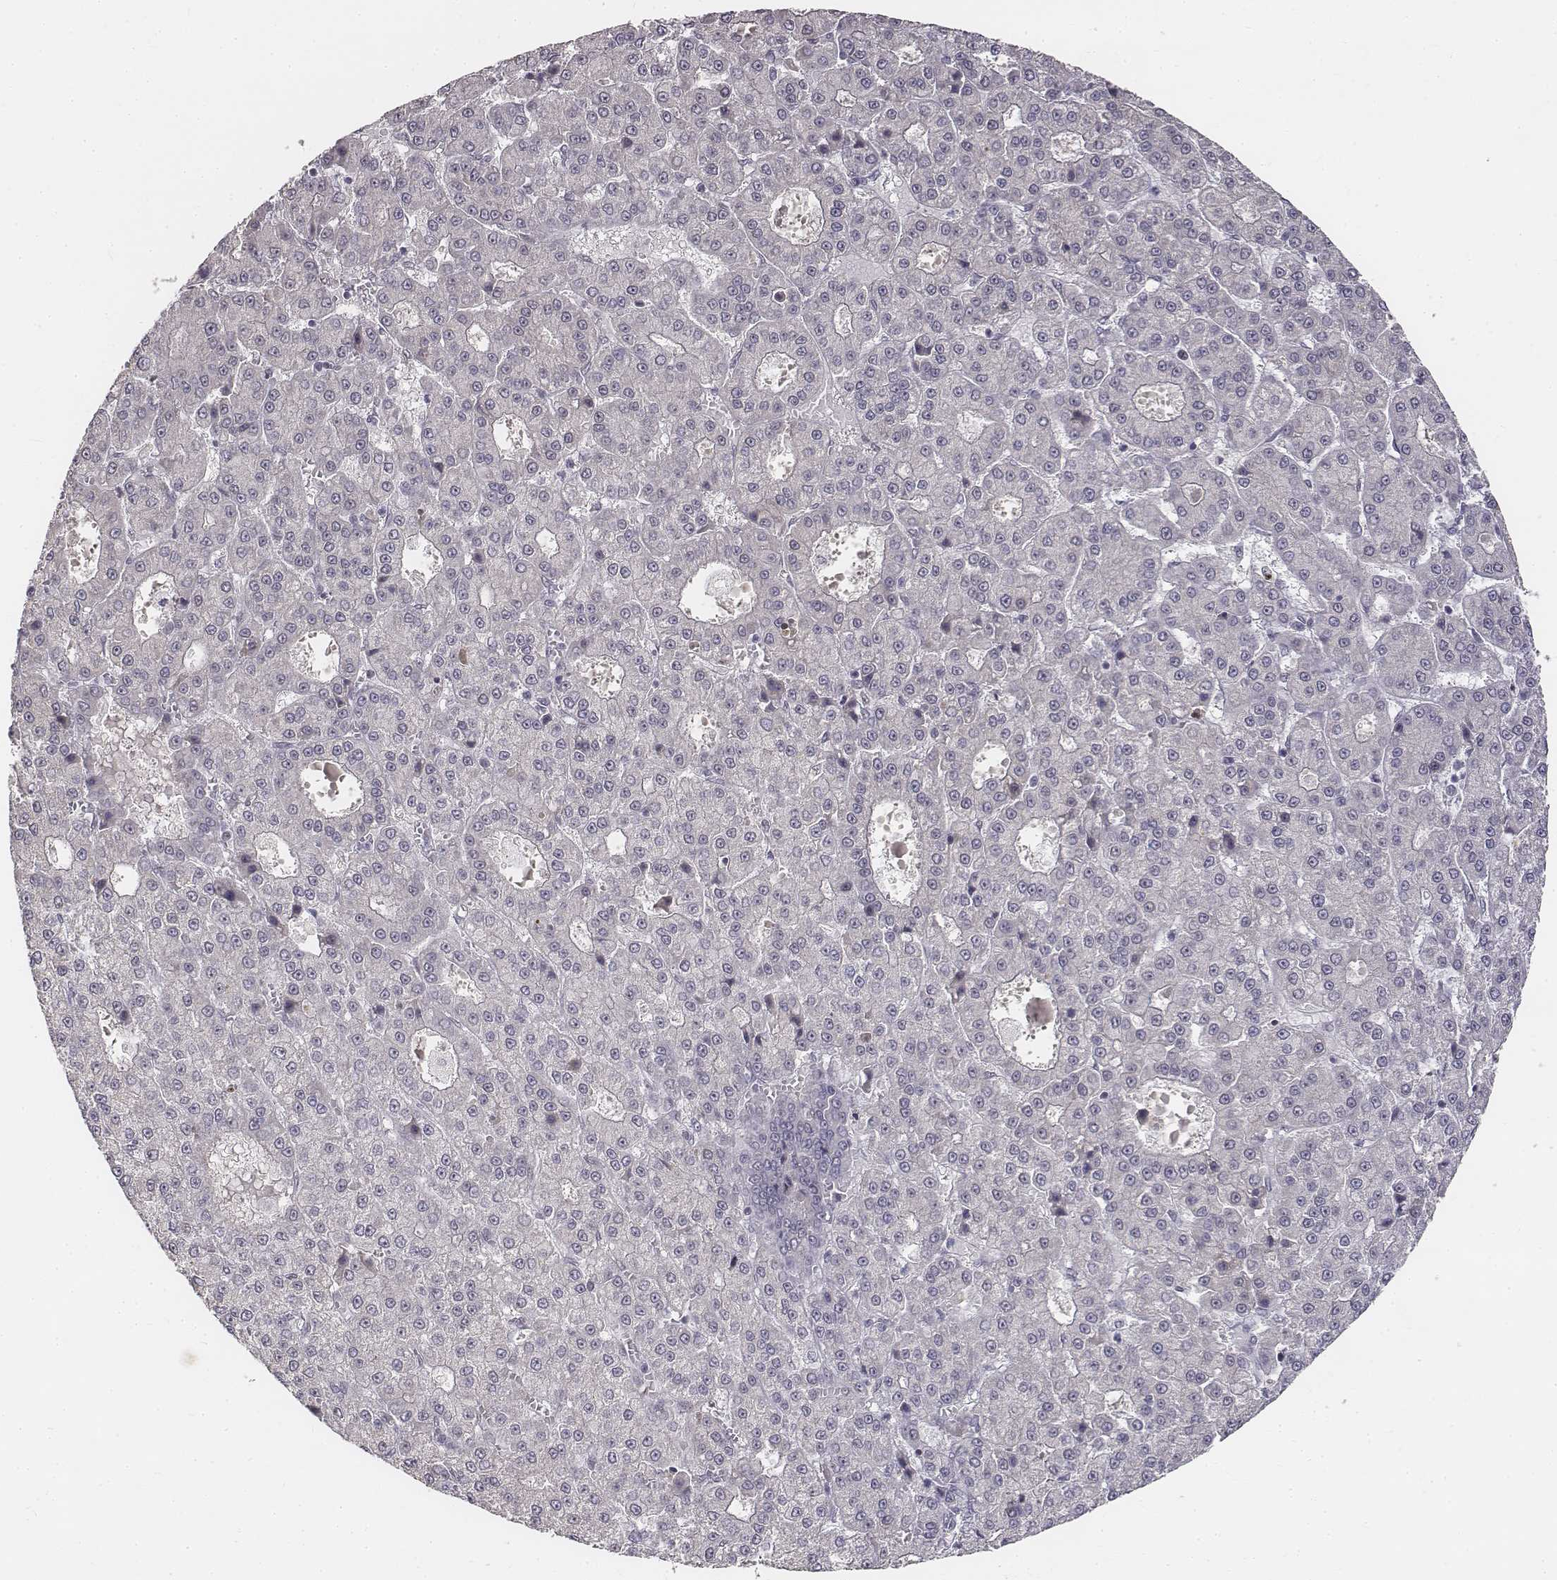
{"staining": {"intensity": "negative", "quantity": "none", "location": "none"}, "tissue": "liver cancer", "cell_type": "Tumor cells", "image_type": "cancer", "snomed": [{"axis": "morphology", "description": "Carcinoma, Hepatocellular, NOS"}, {"axis": "topography", "description": "Liver"}], "caption": "This is a image of immunohistochemistry staining of liver cancer (hepatocellular carcinoma), which shows no positivity in tumor cells. Brightfield microscopy of immunohistochemistry (IHC) stained with DAB (brown) and hematoxylin (blue), captured at high magnification.", "gene": "PHF6", "patient": {"sex": "male", "age": 70}}